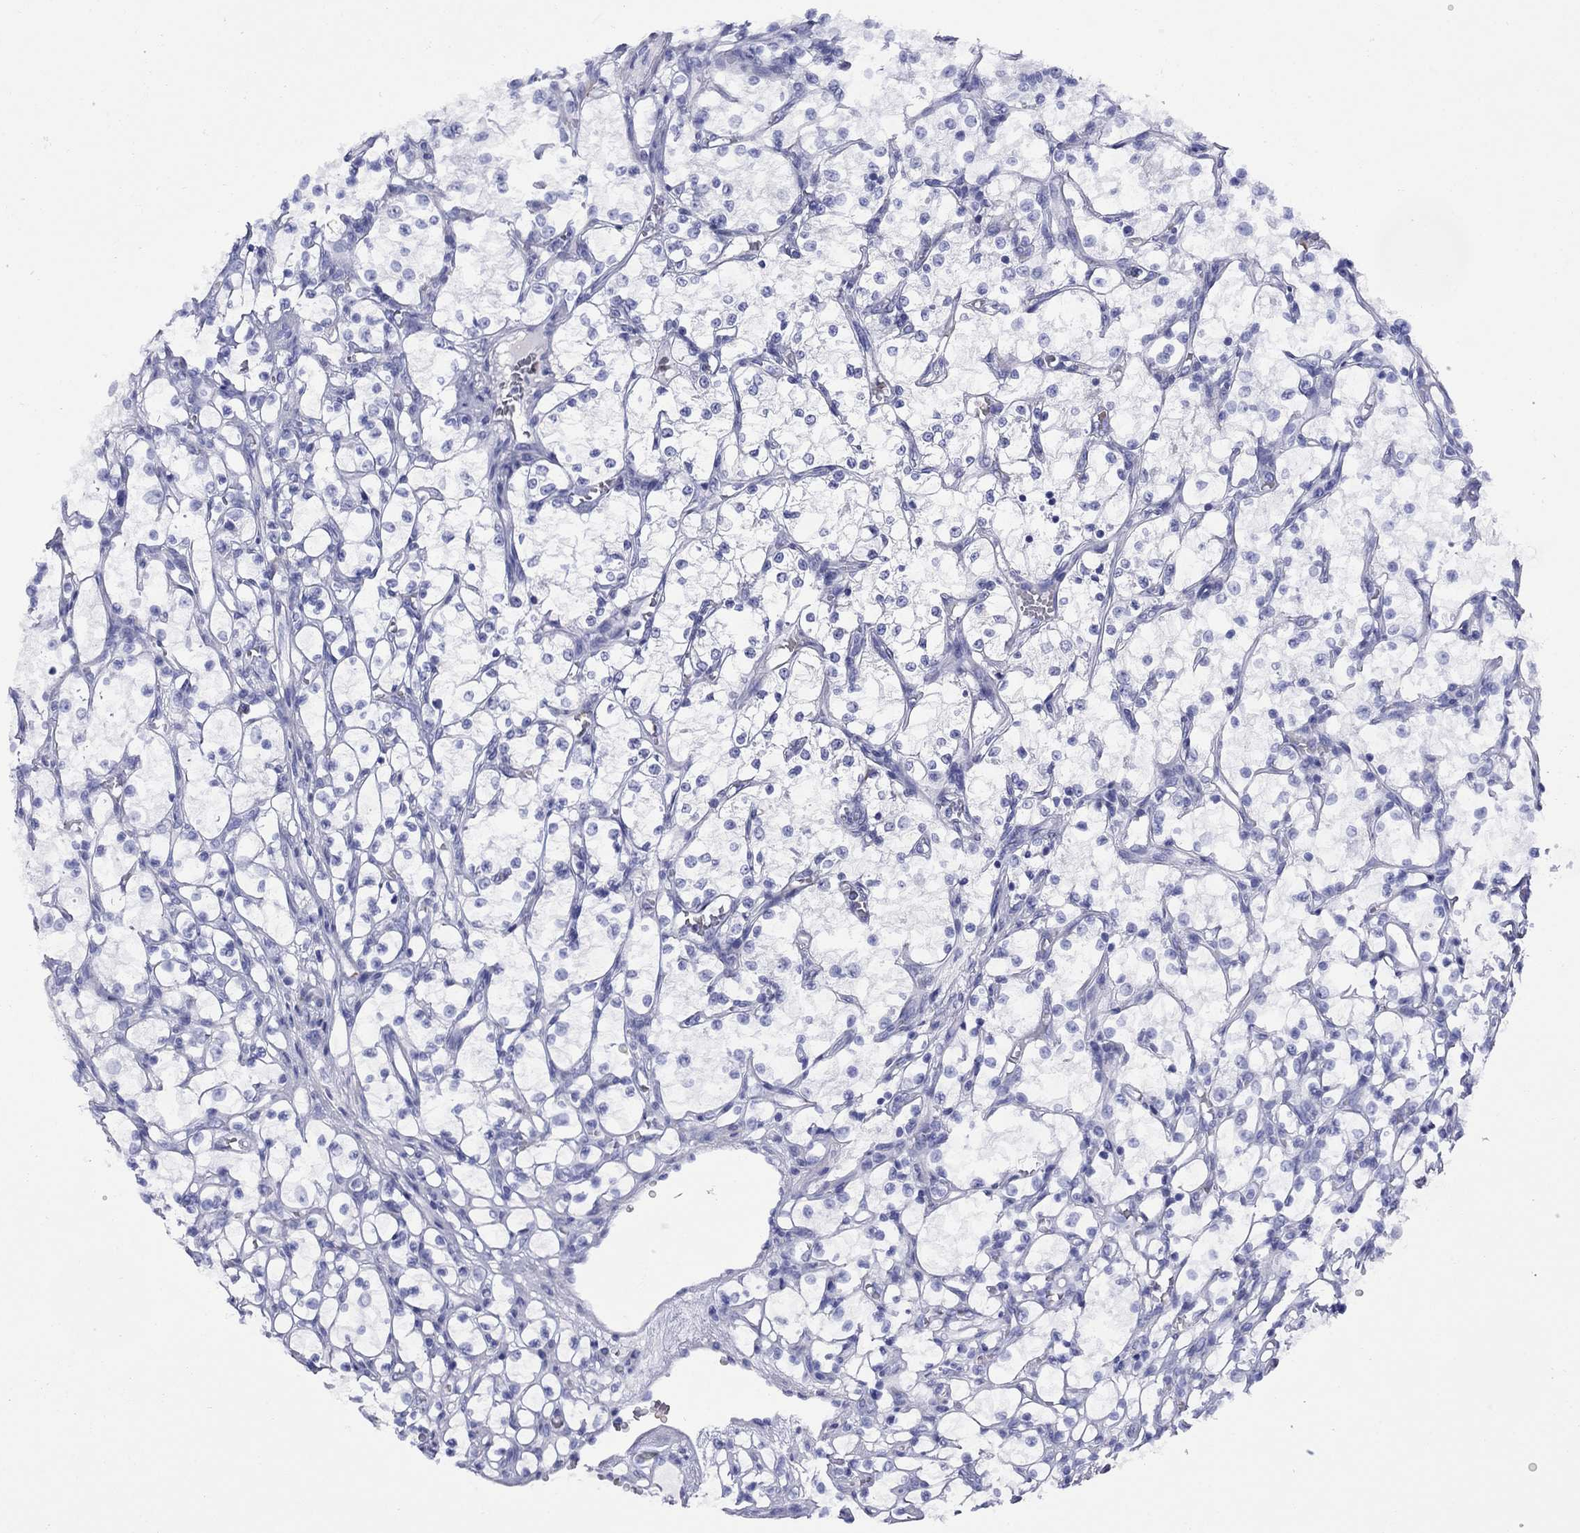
{"staining": {"intensity": "negative", "quantity": "none", "location": "none"}, "tissue": "renal cancer", "cell_type": "Tumor cells", "image_type": "cancer", "snomed": [{"axis": "morphology", "description": "Adenocarcinoma, NOS"}, {"axis": "topography", "description": "Kidney"}], "caption": "This is an immunohistochemistry histopathology image of renal adenocarcinoma. There is no staining in tumor cells.", "gene": "ROM1", "patient": {"sex": "female", "age": 69}}